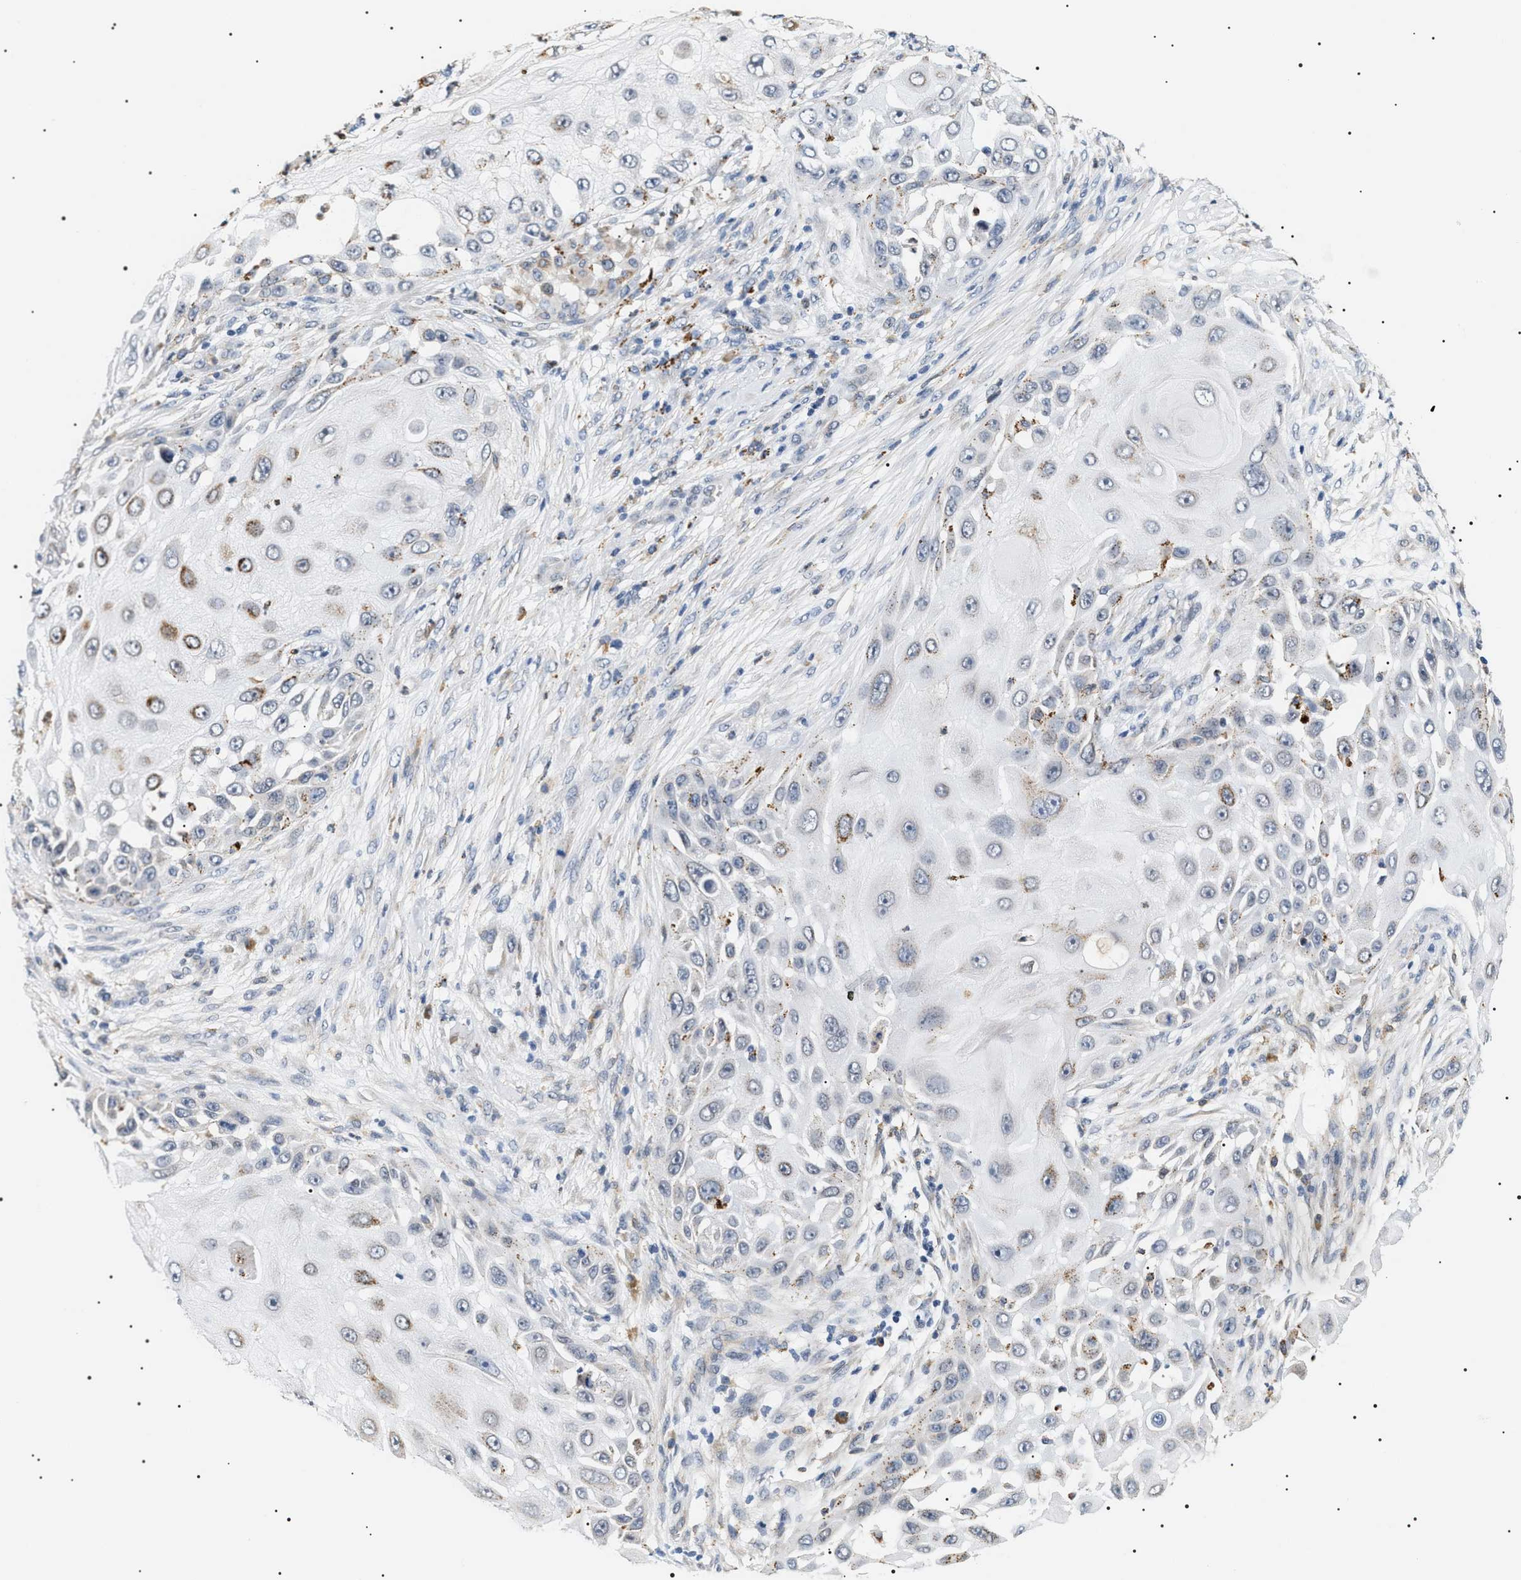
{"staining": {"intensity": "moderate", "quantity": "<25%", "location": "cytoplasmic/membranous"}, "tissue": "skin cancer", "cell_type": "Tumor cells", "image_type": "cancer", "snomed": [{"axis": "morphology", "description": "Squamous cell carcinoma, NOS"}, {"axis": "topography", "description": "Skin"}], "caption": "Human squamous cell carcinoma (skin) stained for a protein (brown) exhibits moderate cytoplasmic/membranous positive expression in about <25% of tumor cells.", "gene": "HSD17B11", "patient": {"sex": "female", "age": 44}}